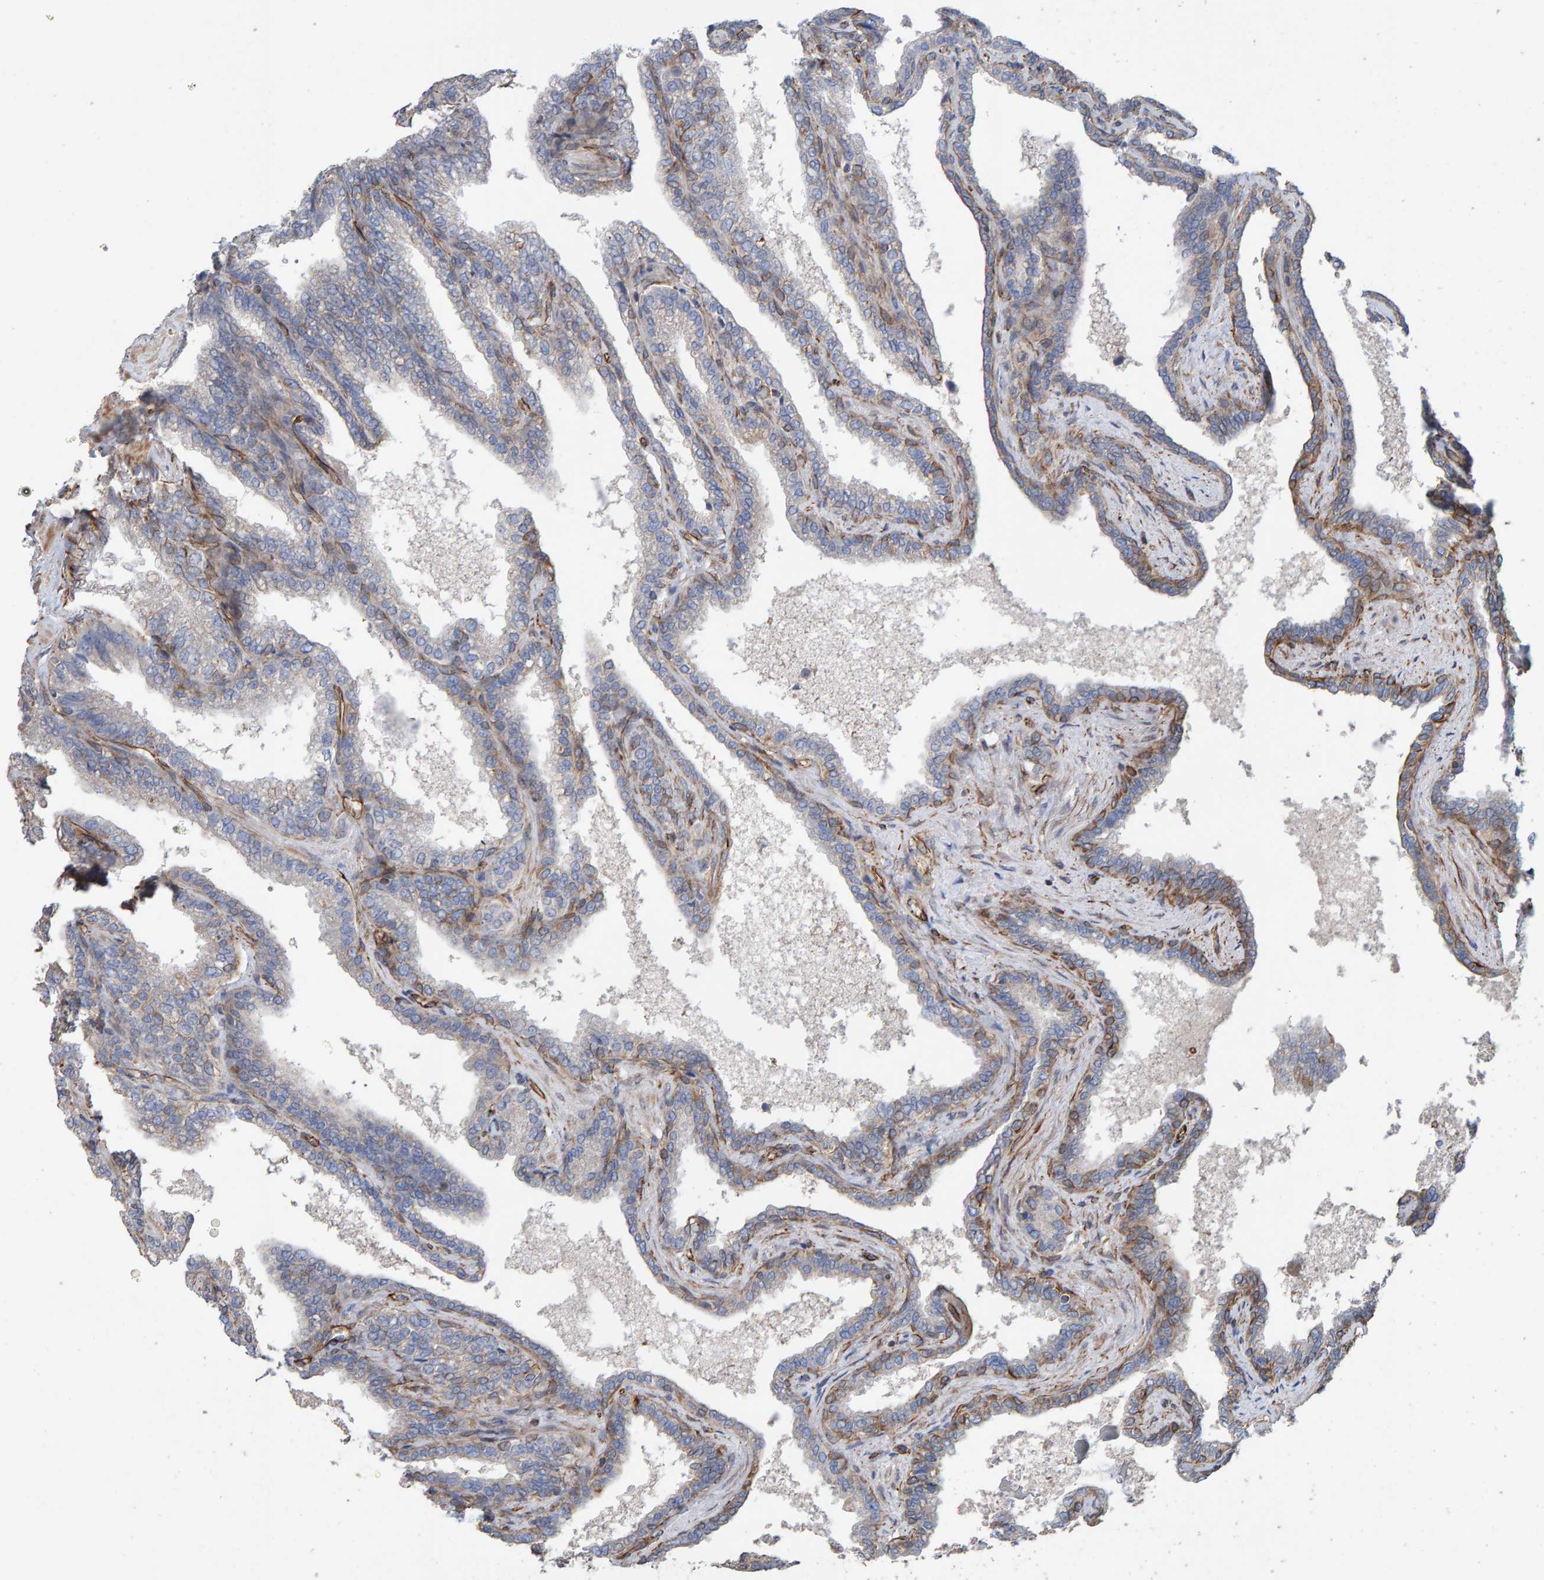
{"staining": {"intensity": "moderate", "quantity": "<25%", "location": "cytoplasmic/membranous"}, "tissue": "seminal vesicle", "cell_type": "Glandular cells", "image_type": "normal", "snomed": [{"axis": "morphology", "description": "Normal tissue, NOS"}, {"axis": "topography", "description": "Seminal veicle"}], "caption": "Brown immunohistochemical staining in unremarkable human seminal vesicle displays moderate cytoplasmic/membranous expression in approximately <25% of glandular cells.", "gene": "ZNF347", "patient": {"sex": "male", "age": 46}}